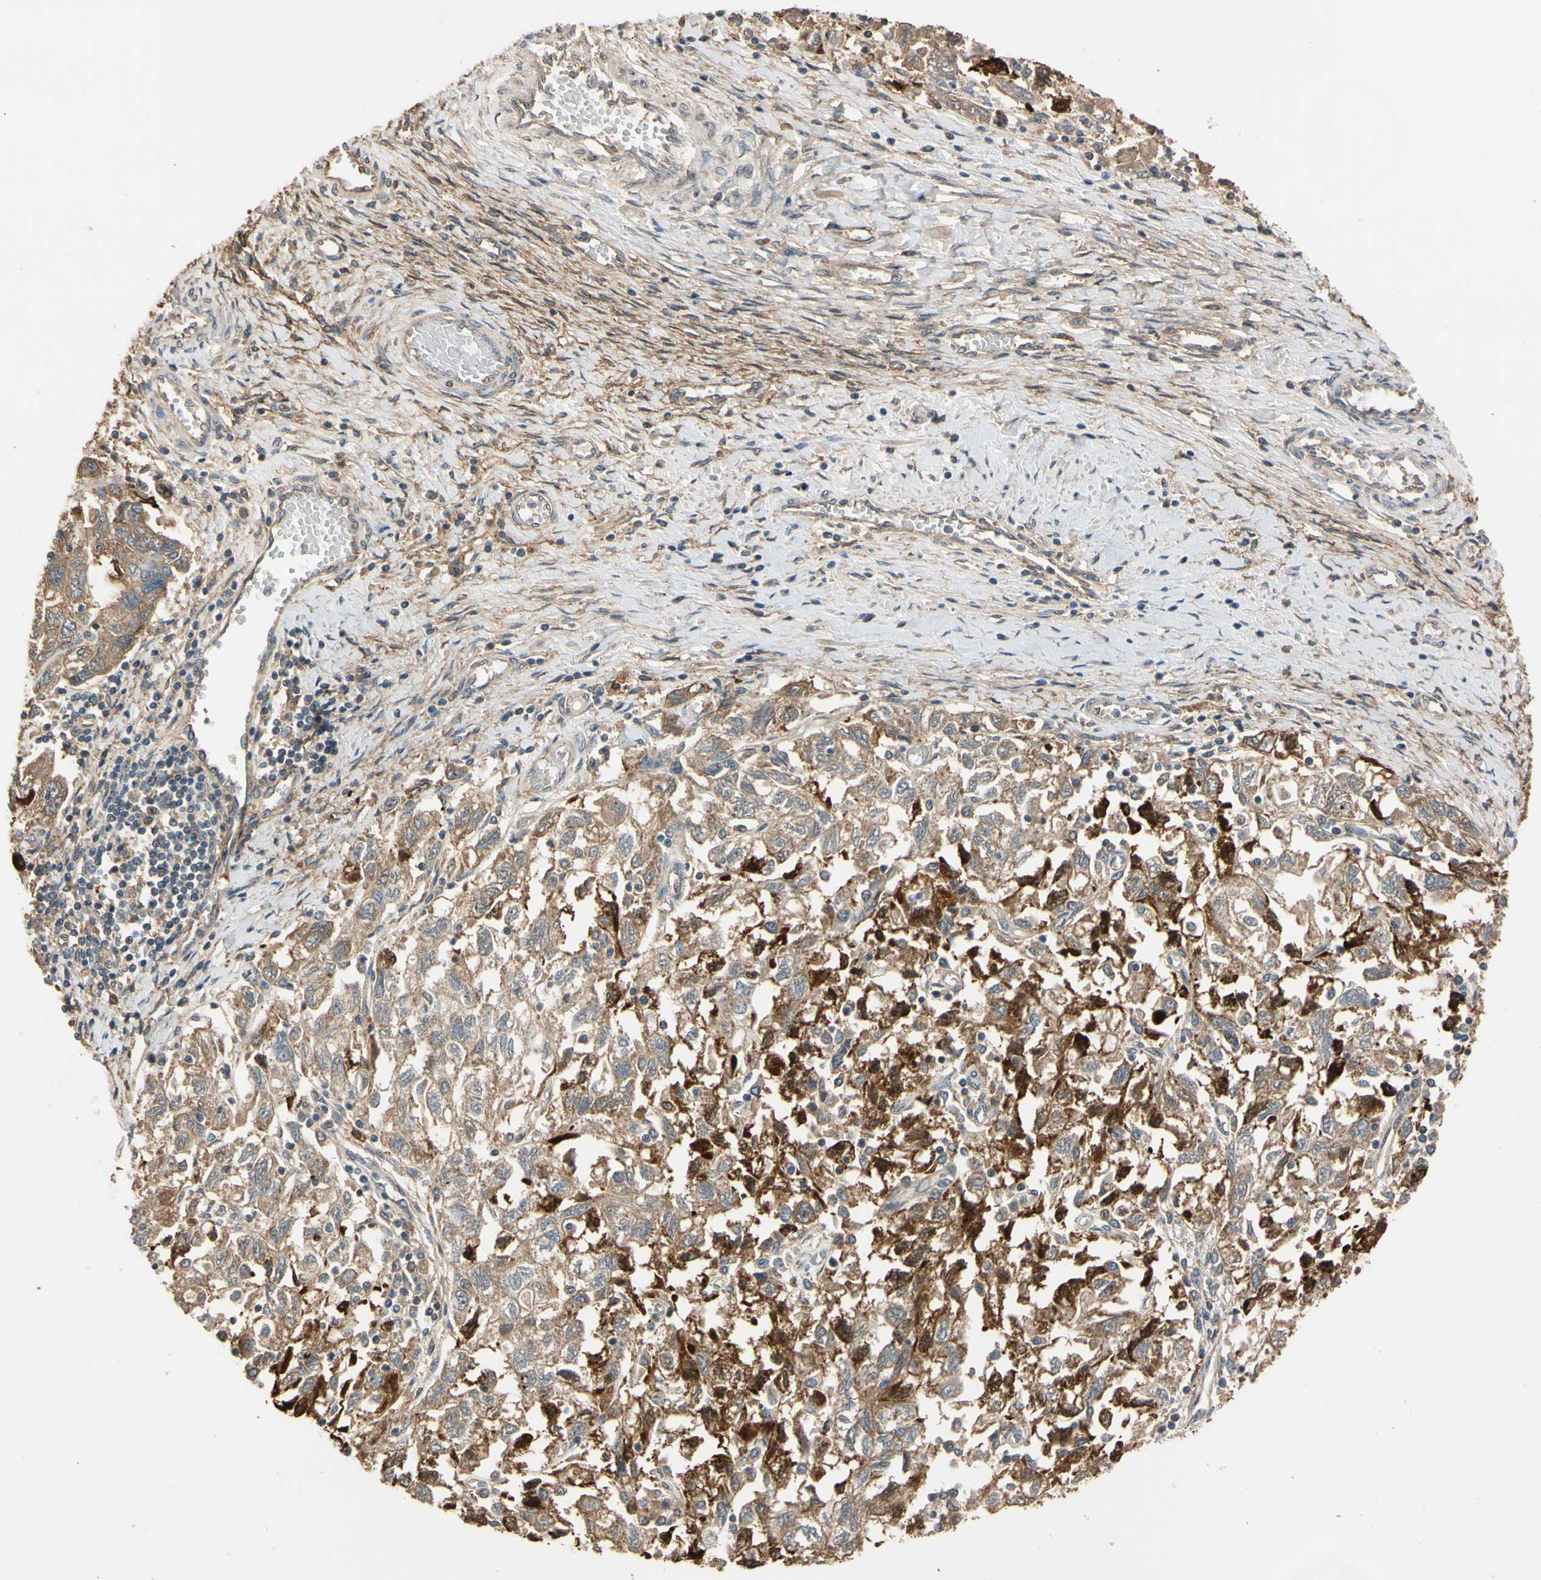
{"staining": {"intensity": "moderate", "quantity": ">75%", "location": "cytoplasmic/membranous"}, "tissue": "ovarian cancer", "cell_type": "Tumor cells", "image_type": "cancer", "snomed": [{"axis": "morphology", "description": "Carcinoma, NOS"}, {"axis": "morphology", "description": "Cystadenocarcinoma, serous, NOS"}, {"axis": "topography", "description": "Ovary"}], "caption": "A medium amount of moderate cytoplasmic/membranous positivity is present in about >75% of tumor cells in ovarian serous cystadenocarcinoma tissue.", "gene": "MGRN1", "patient": {"sex": "female", "age": 69}}